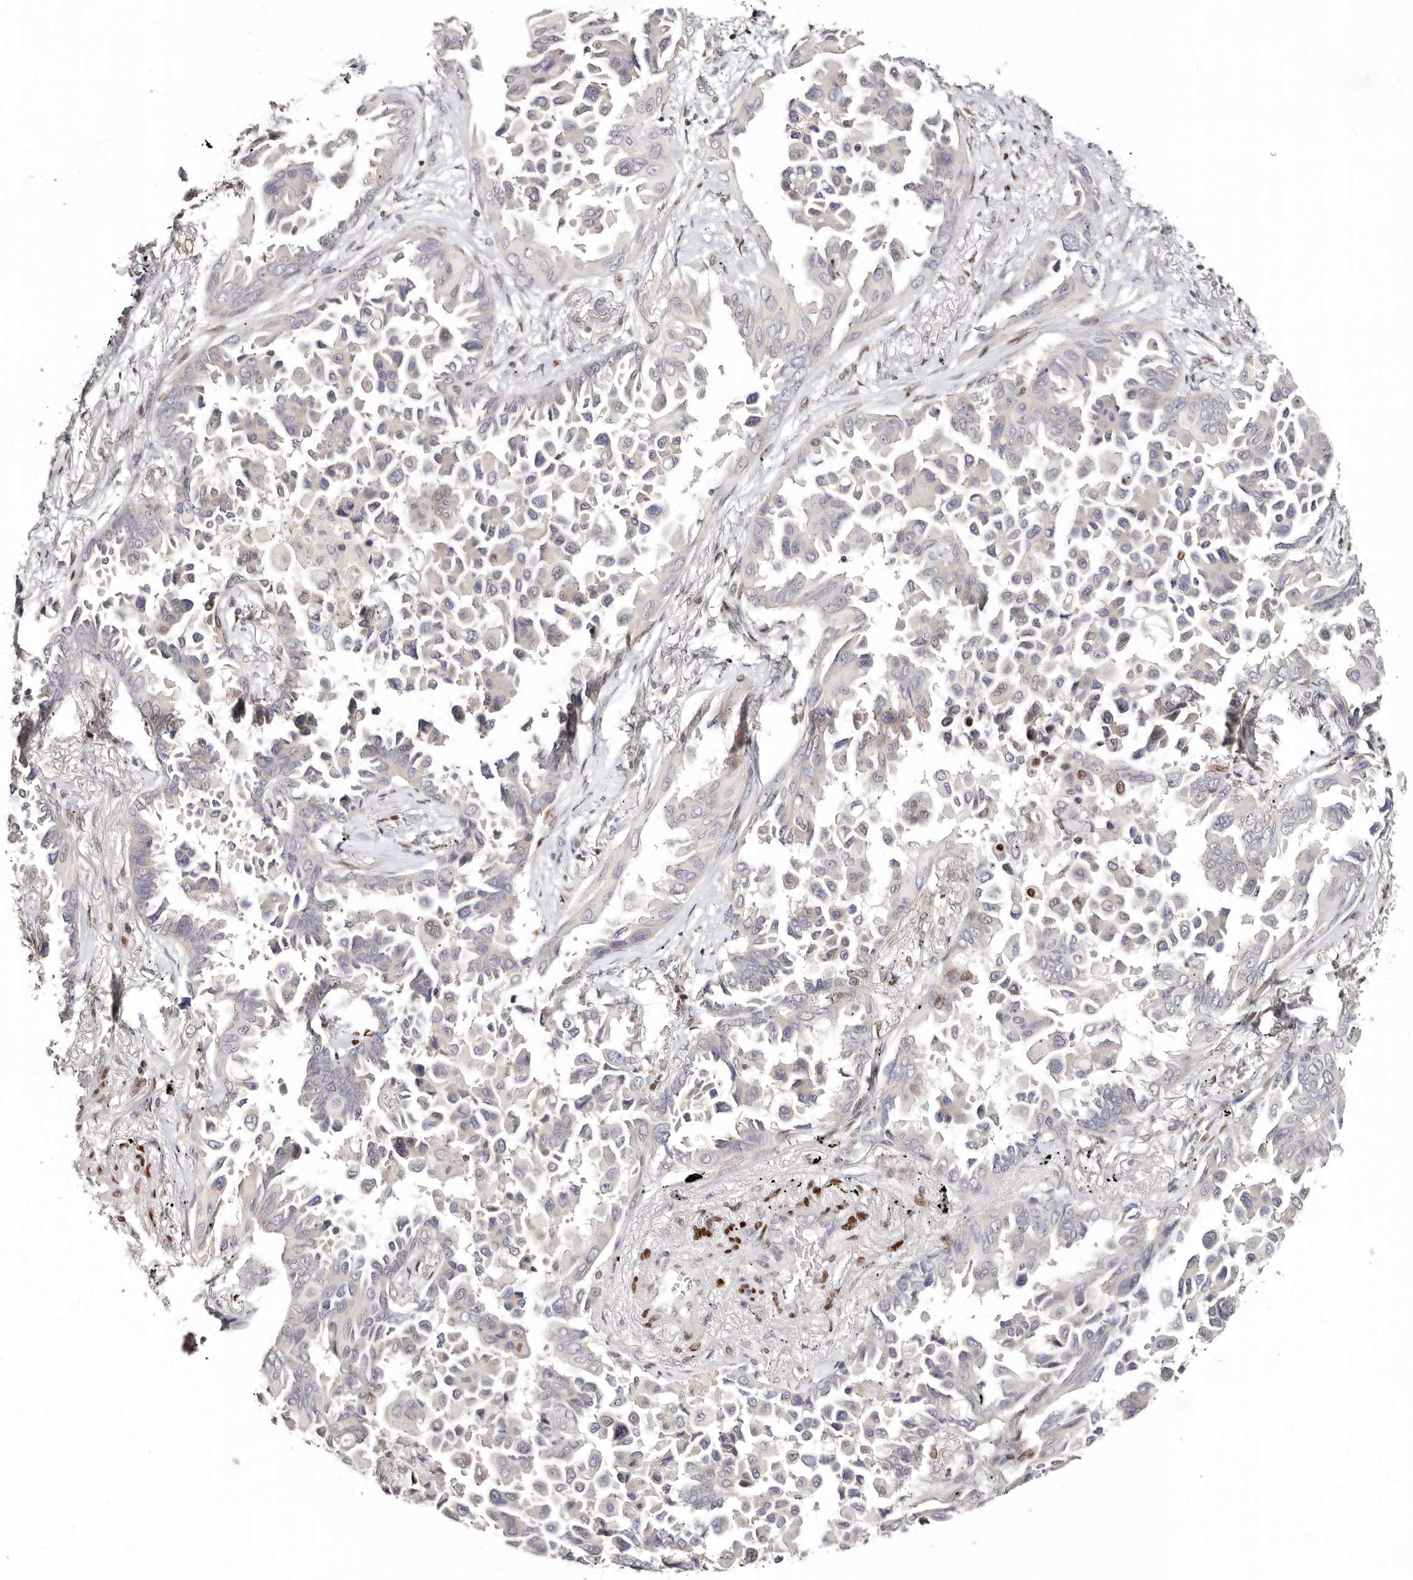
{"staining": {"intensity": "negative", "quantity": "none", "location": "none"}, "tissue": "lung cancer", "cell_type": "Tumor cells", "image_type": "cancer", "snomed": [{"axis": "morphology", "description": "Adenocarcinoma, NOS"}, {"axis": "topography", "description": "Lung"}], "caption": "Tumor cells show no significant protein expression in lung cancer. (Immunohistochemistry, brightfield microscopy, high magnification).", "gene": "IQGAP3", "patient": {"sex": "female", "age": 67}}